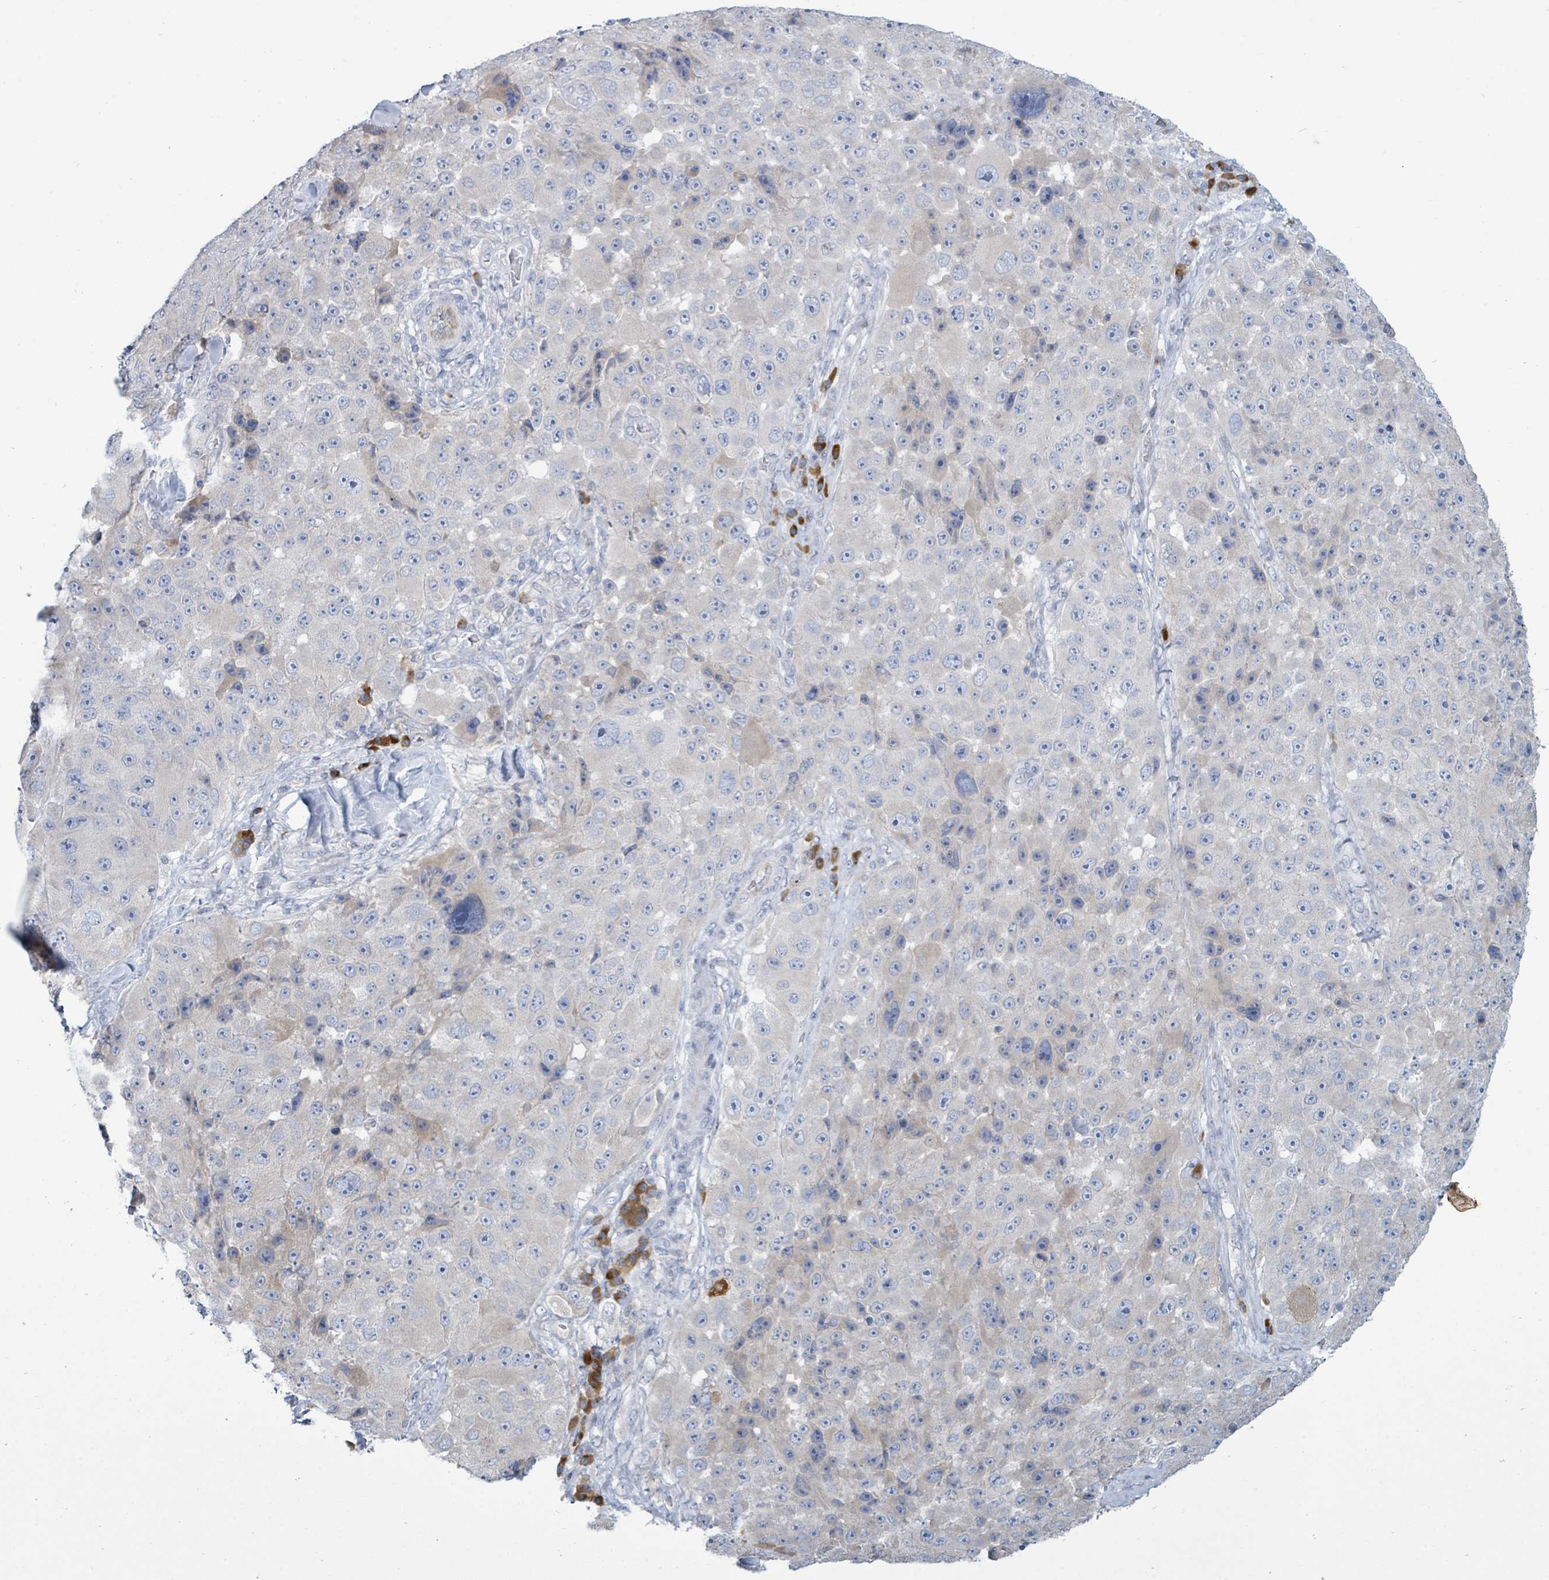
{"staining": {"intensity": "weak", "quantity": "<25%", "location": "cytoplasmic/membranous"}, "tissue": "melanoma", "cell_type": "Tumor cells", "image_type": "cancer", "snomed": [{"axis": "morphology", "description": "Malignant melanoma, Metastatic site"}, {"axis": "topography", "description": "Lymph node"}], "caption": "An image of malignant melanoma (metastatic site) stained for a protein exhibits no brown staining in tumor cells.", "gene": "SIRPB1", "patient": {"sex": "male", "age": 62}}